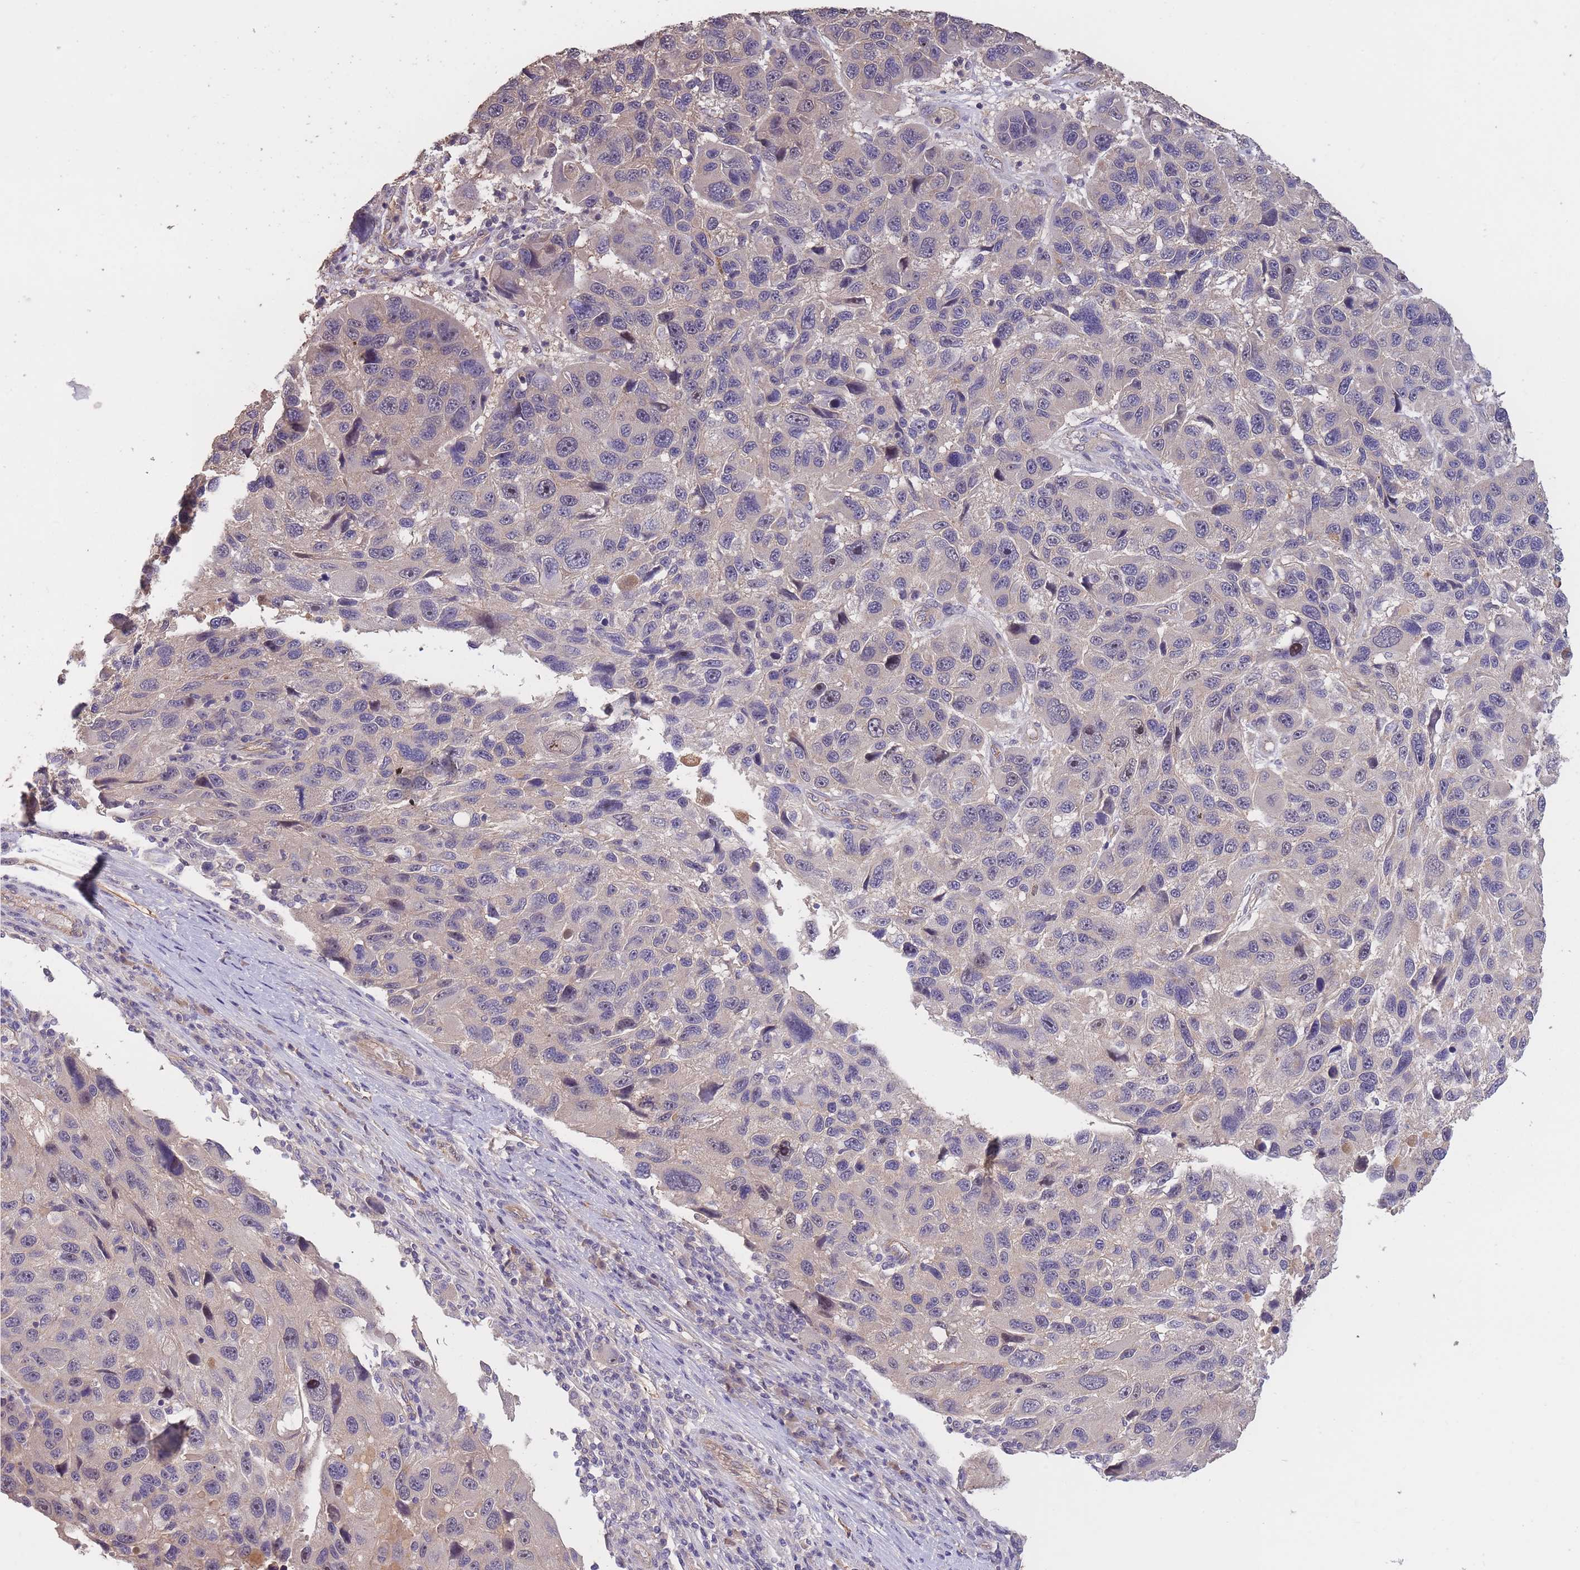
{"staining": {"intensity": "negative", "quantity": "none", "location": "none"}, "tissue": "melanoma", "cell_type": "Tumor cells", "image_type": "cancer", "snomed": [{"axis": "morphology", "description": "Malignant melanoma, NOS"}, {"axis": "topography", "description": "Skin"}], "caption": "Immunohistochemistry (IHC) photomicrograph of neoplastic tissue: human malignant melanoma stained with DAB (3,3'-diaminobenzidine) demonstrates no significant protein positivity in tumor cells. (Immunohistochemistry (IHC), brightfield microscopy, high magnification).", "gene": "KIAA1755", "patient": {"sex": "male", "age": 53}}